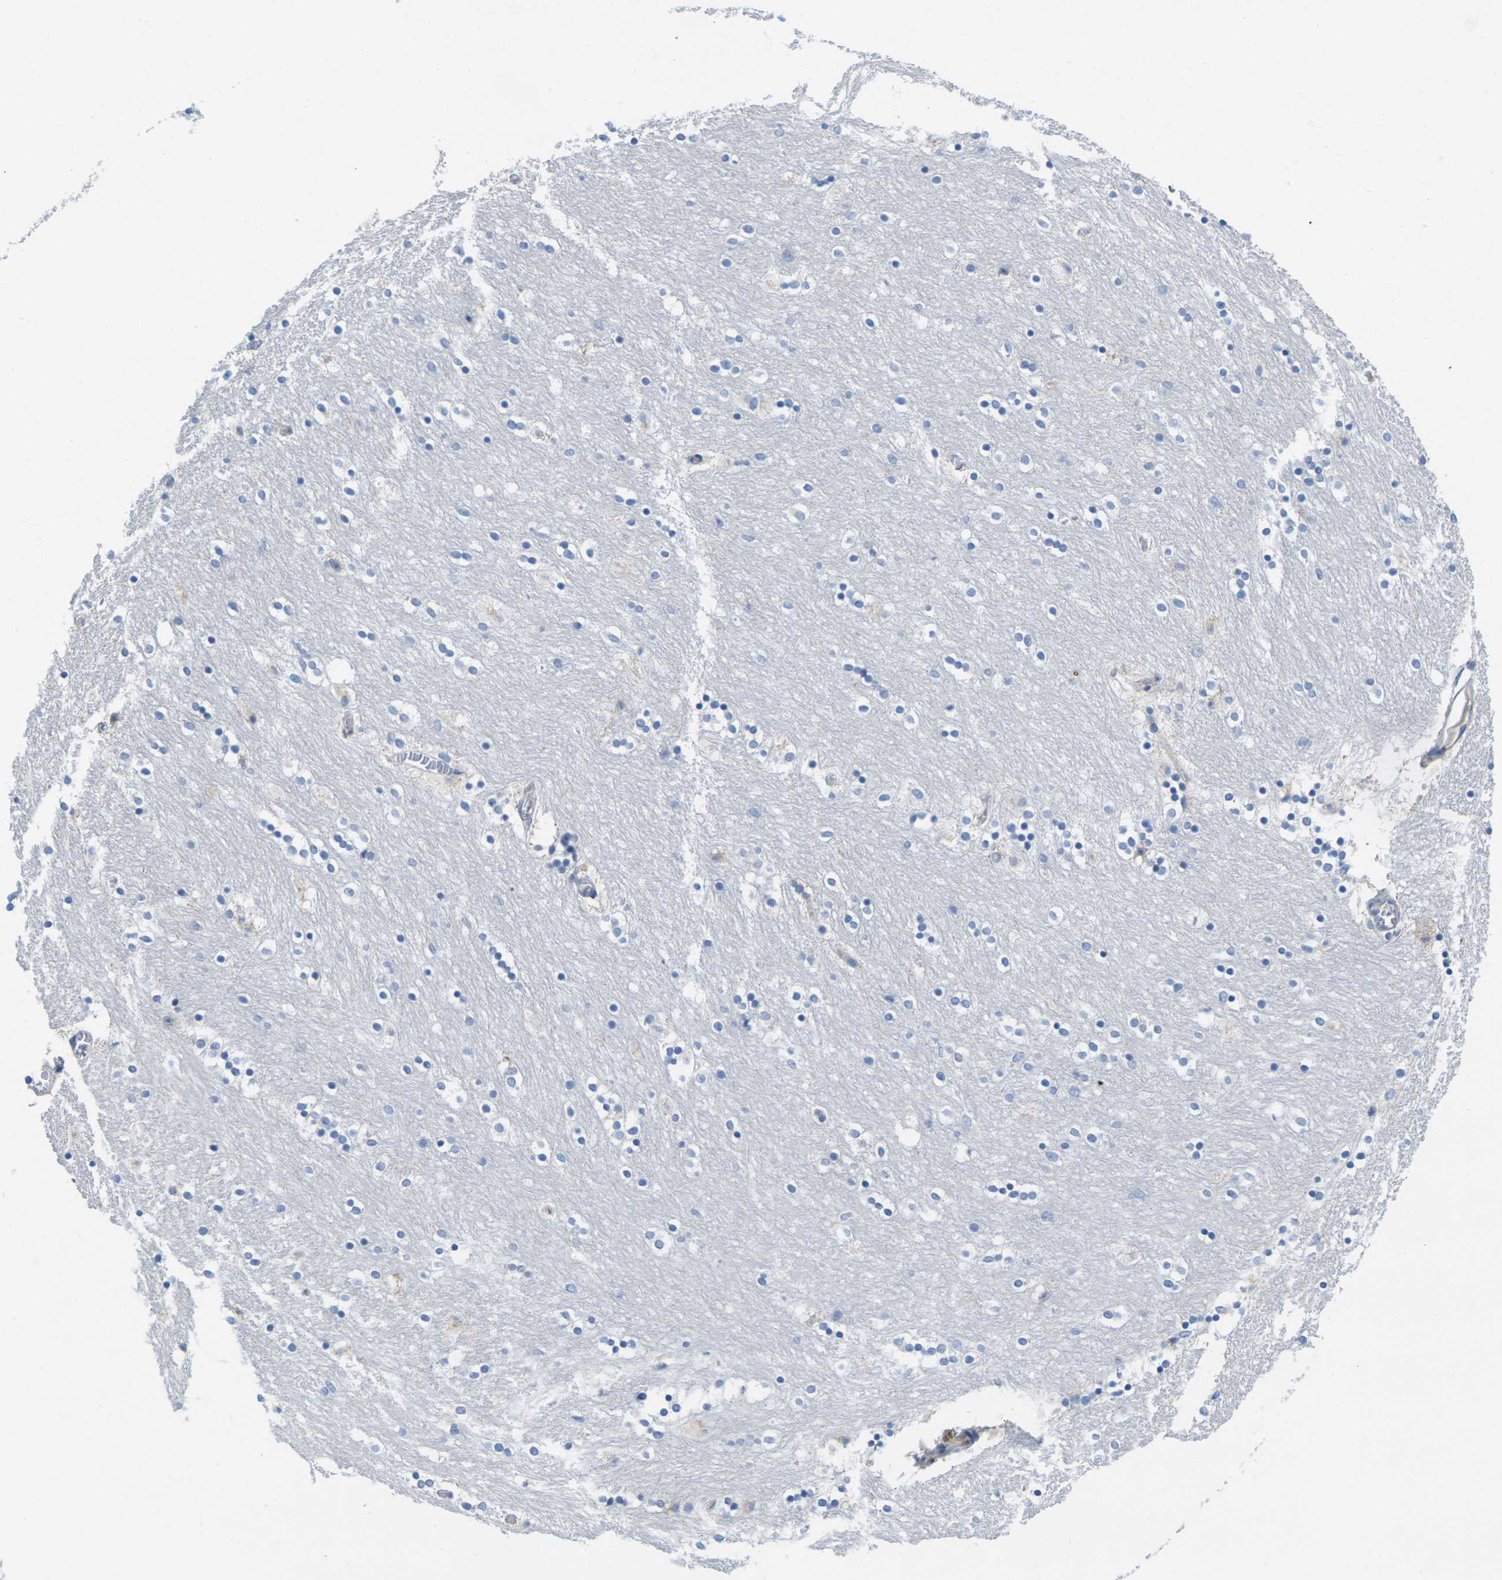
{"staining": {"intensity": "negative", "quantity": "none", "location": "none"}, "tissue": "caudate", "cell_type": "Glial cells", "image_type": "normal", "snomed": [{"axis": "morphology", "description": "Normal tissue, NOS"}, {"axis": "topography", "description": "Lateral ventricle wall"}], "caption": "A photomicrograph of caudate stained for a protein displays no brown staining in glial cells.", "gene": "TNNI3", "patient": {"sex": "female", "age": 54}}